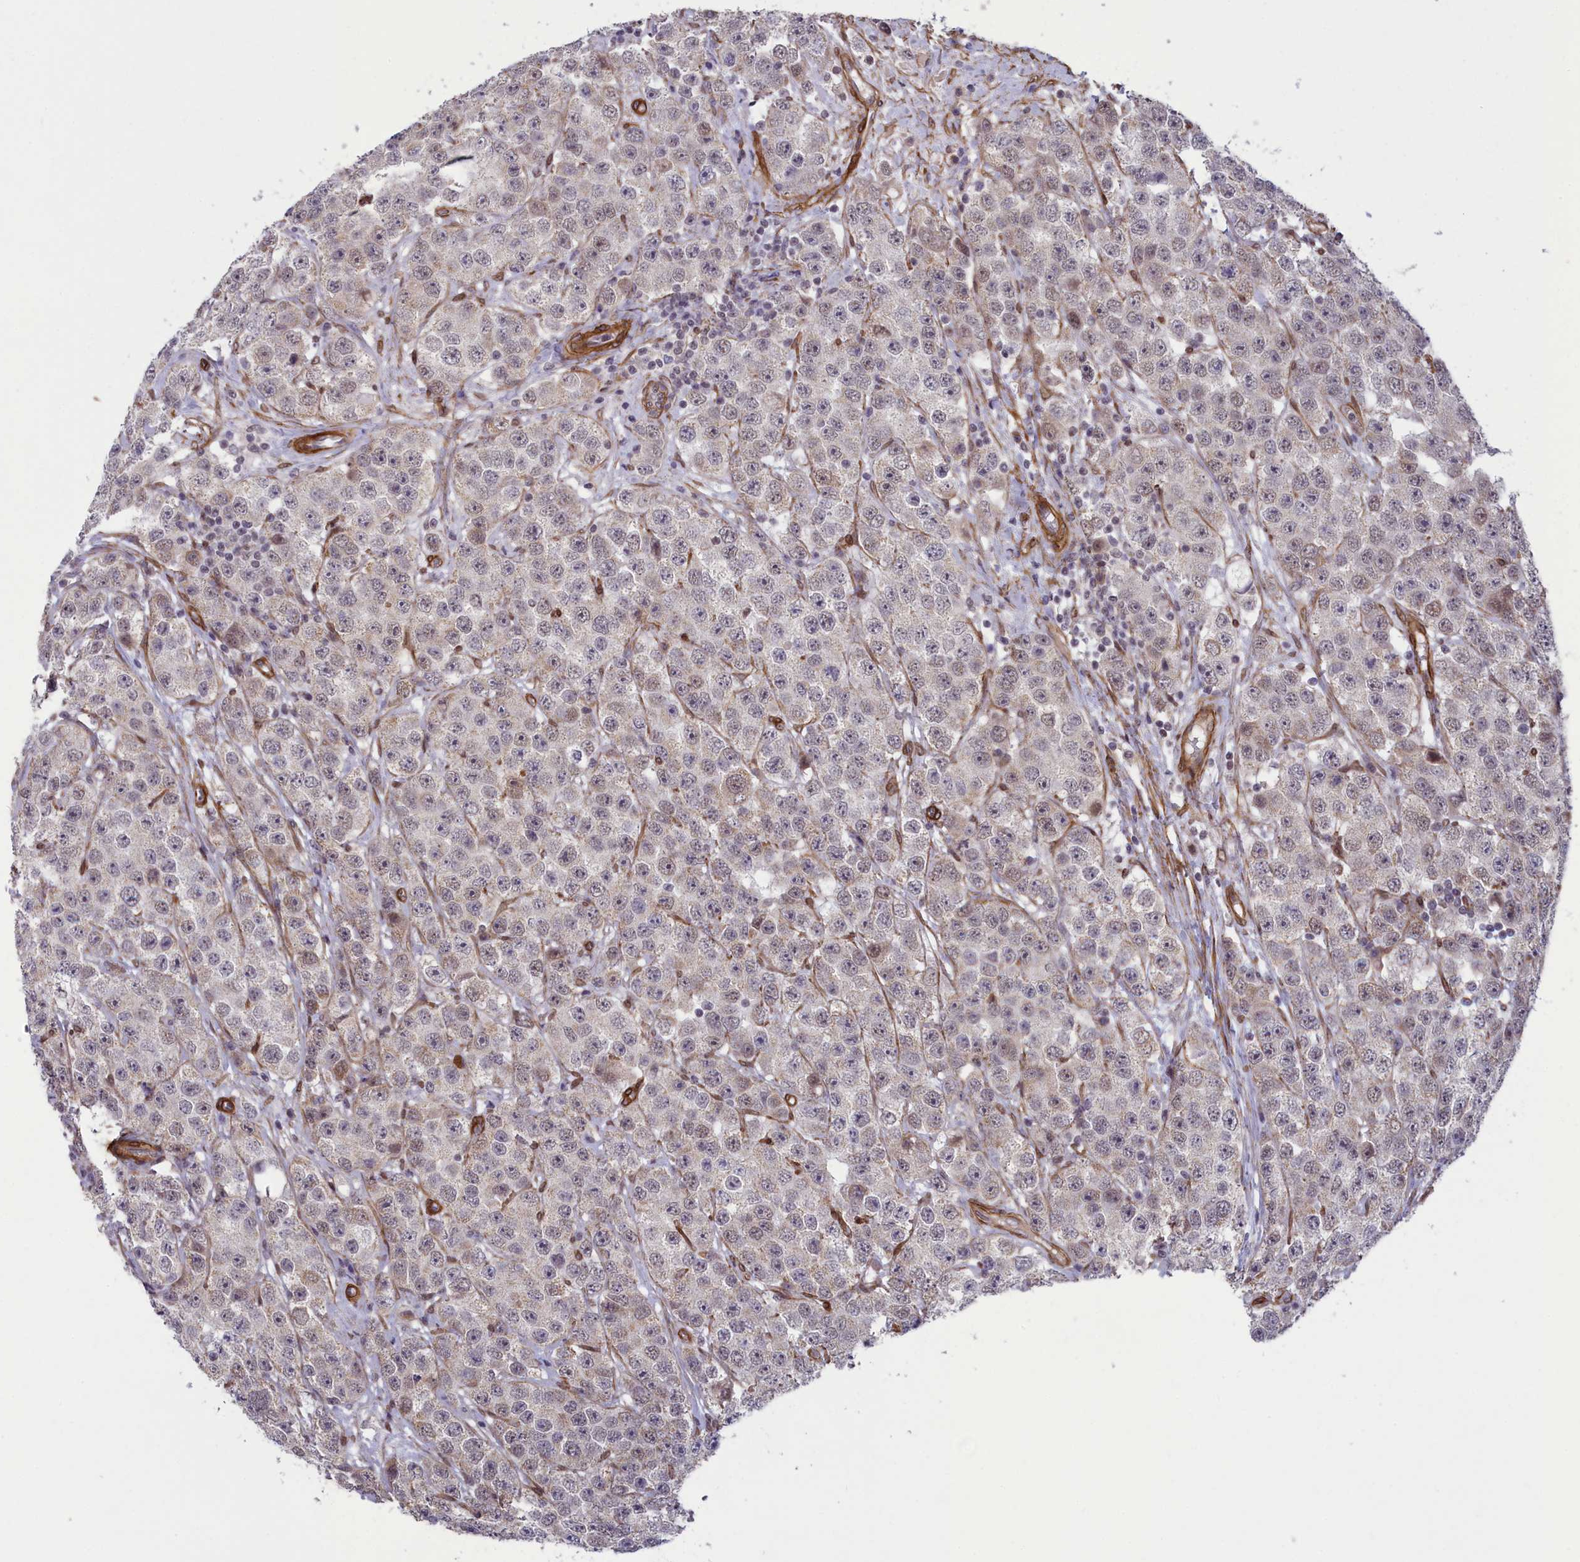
{"staining": {"intensity": "weak", "quantity": "<25%", "location": "nuclear"}, "tissue": "testis cancer", "cell_type": "Tumor cells", "image_type": "cancer", "snomed": [{"axis": "morphology", "description": "Seminoma, NOS"}, {"axis": "topography", "description": "Testis"}], "caption": "Protein analysis of testis cancer displays no significant positivity in tumor cells.", "gene": "TNS1", "patient": {"sex": "male", "age": 28}}